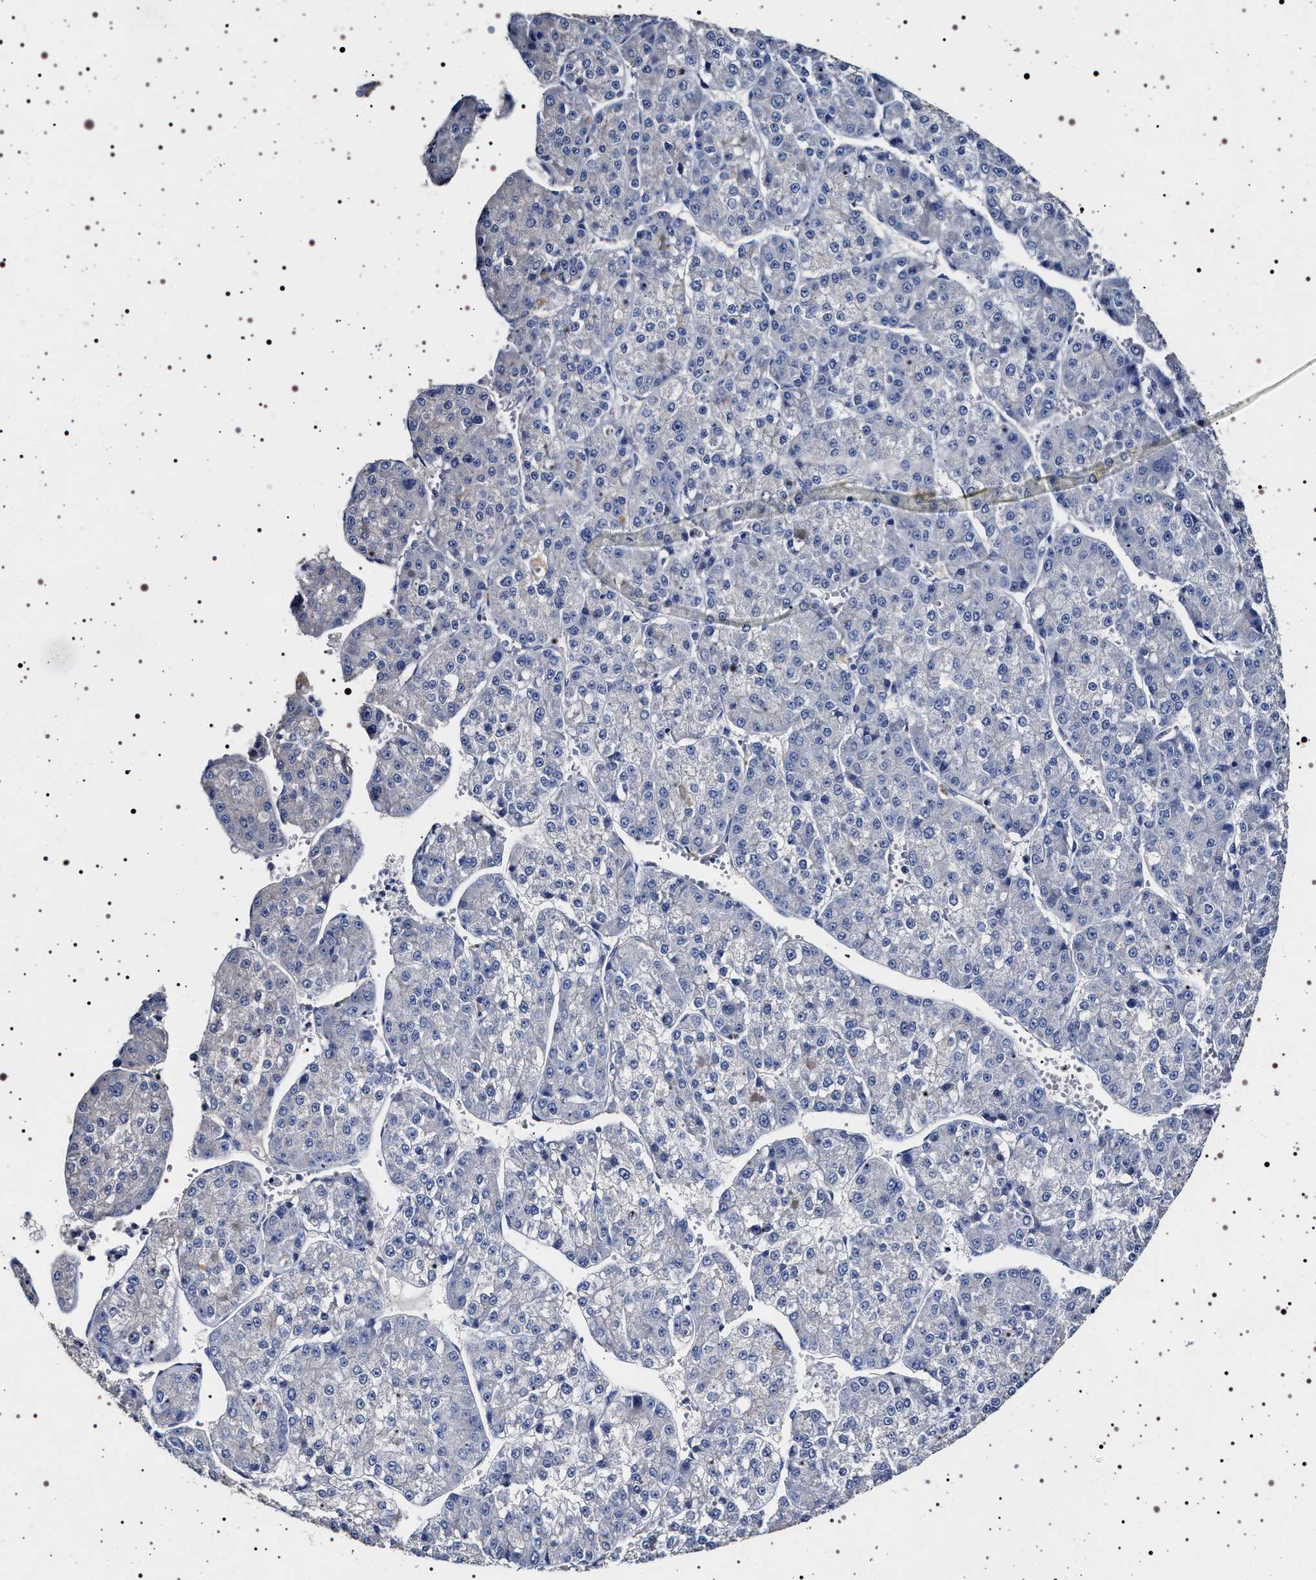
{"staining": {"intensity": "negative", "quantity": "none", "location": "none"}, "tissue": "liver cancer", "cell_type": "Tumor cells", "image_type": "cancer", "snomed": [{"axis": "morphology", "description": "Carcinoma, Hepatocellular, NOS"}, {"axis": "topography", "description": "Liver"}], "caption": "Image shows no significant protein expression in tumor cells of liver hepatocellular carcinoma.", "gene": "NAALADL2", "patient": {"sex": "female", "age": 73}}